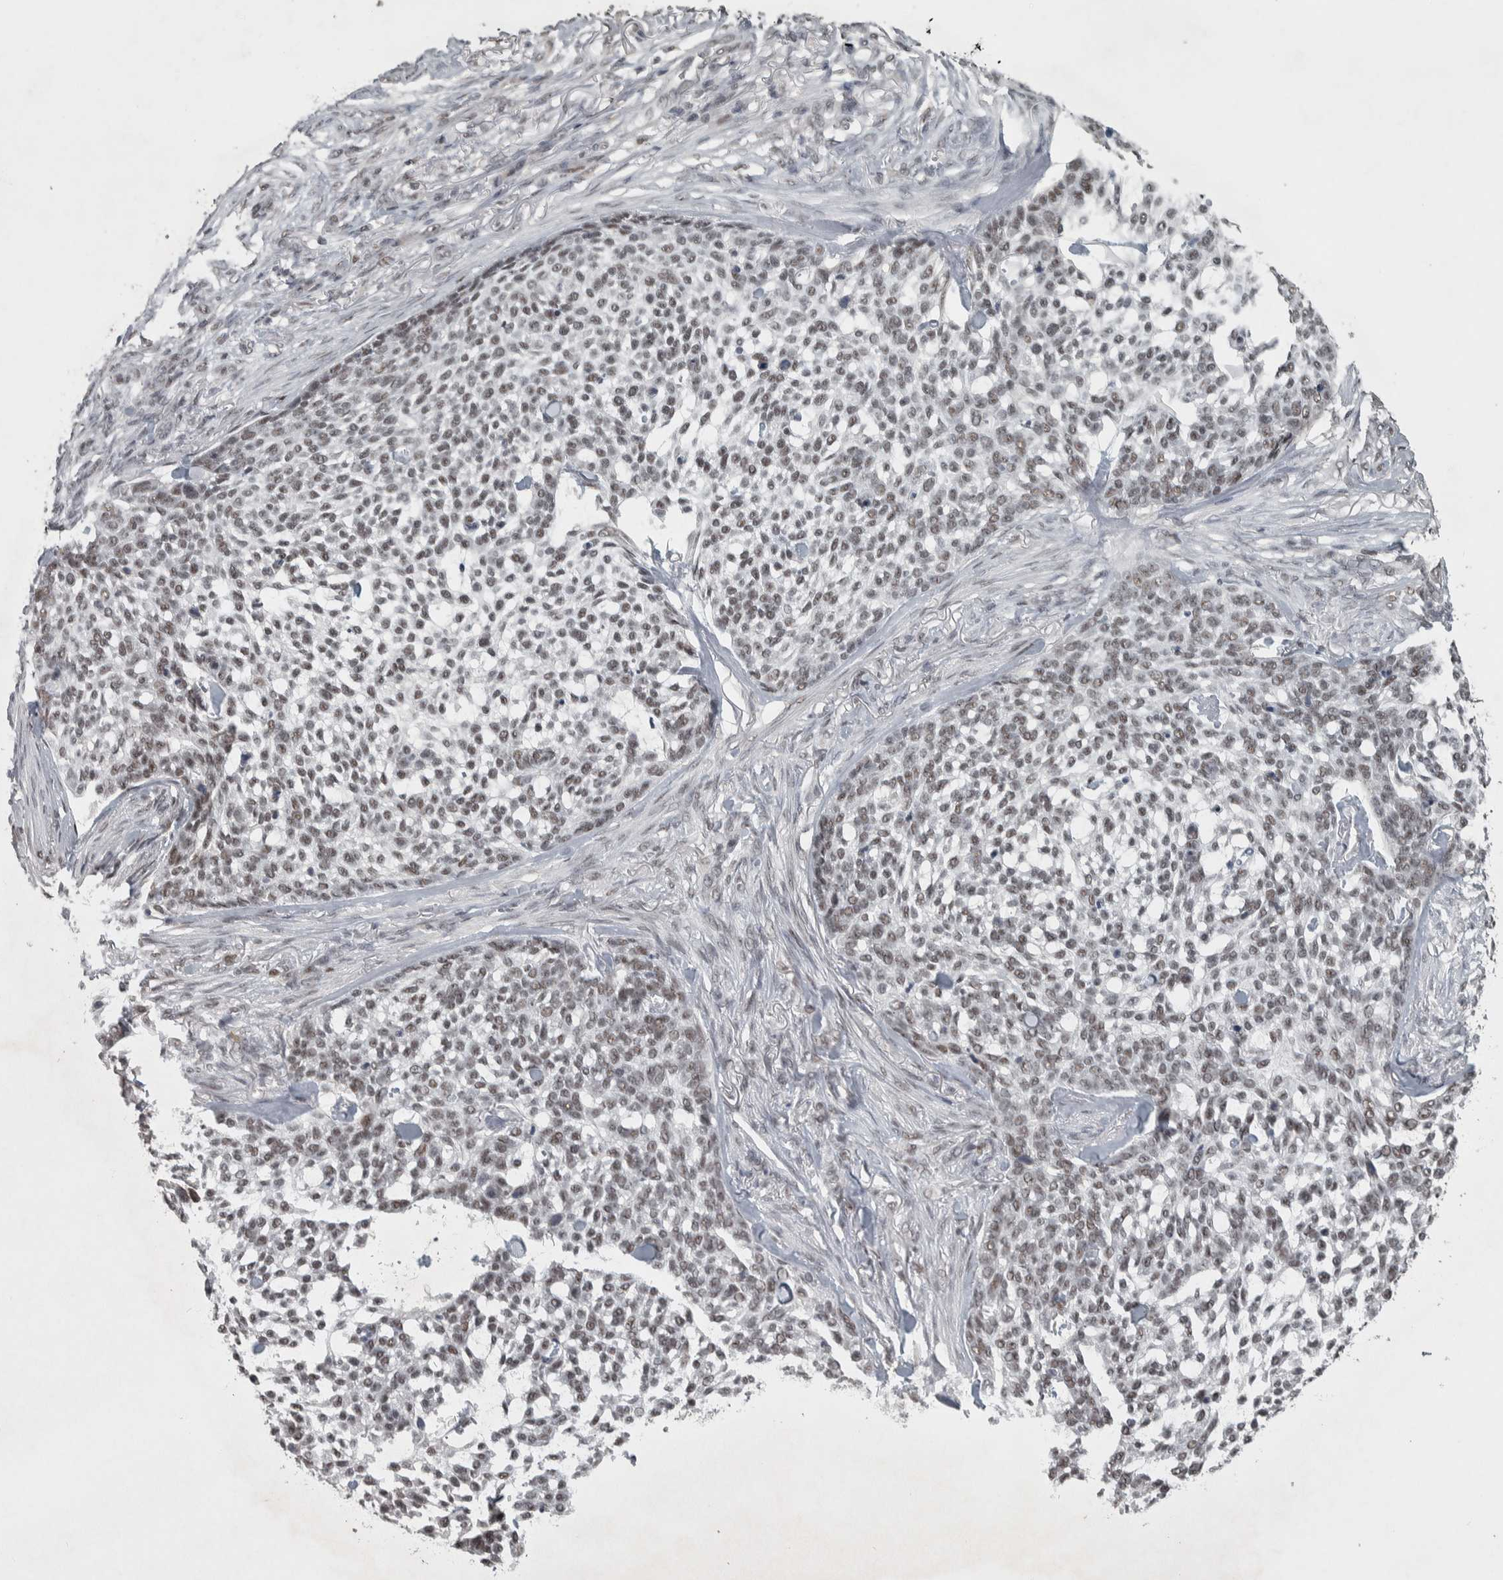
{"staining": {"intensity": "moderate", "quantity": ">75%", "location": "nuclear"}, "tissue": "skin cancer", "cell_type": "Tumor cells", "image_type": "cancer", "snomed": [{"axis": "morphology", "description": "Basal cell carcinoma"}, {"axis": "topography", "description": "Skin"}], "caption": "Protein expression analysis of human skin cancer reveals moderate nuclear expression in approximately >75% of tumor cells.", "gene": "DDX42", "patient": {"sex": "female", "age": 64}}